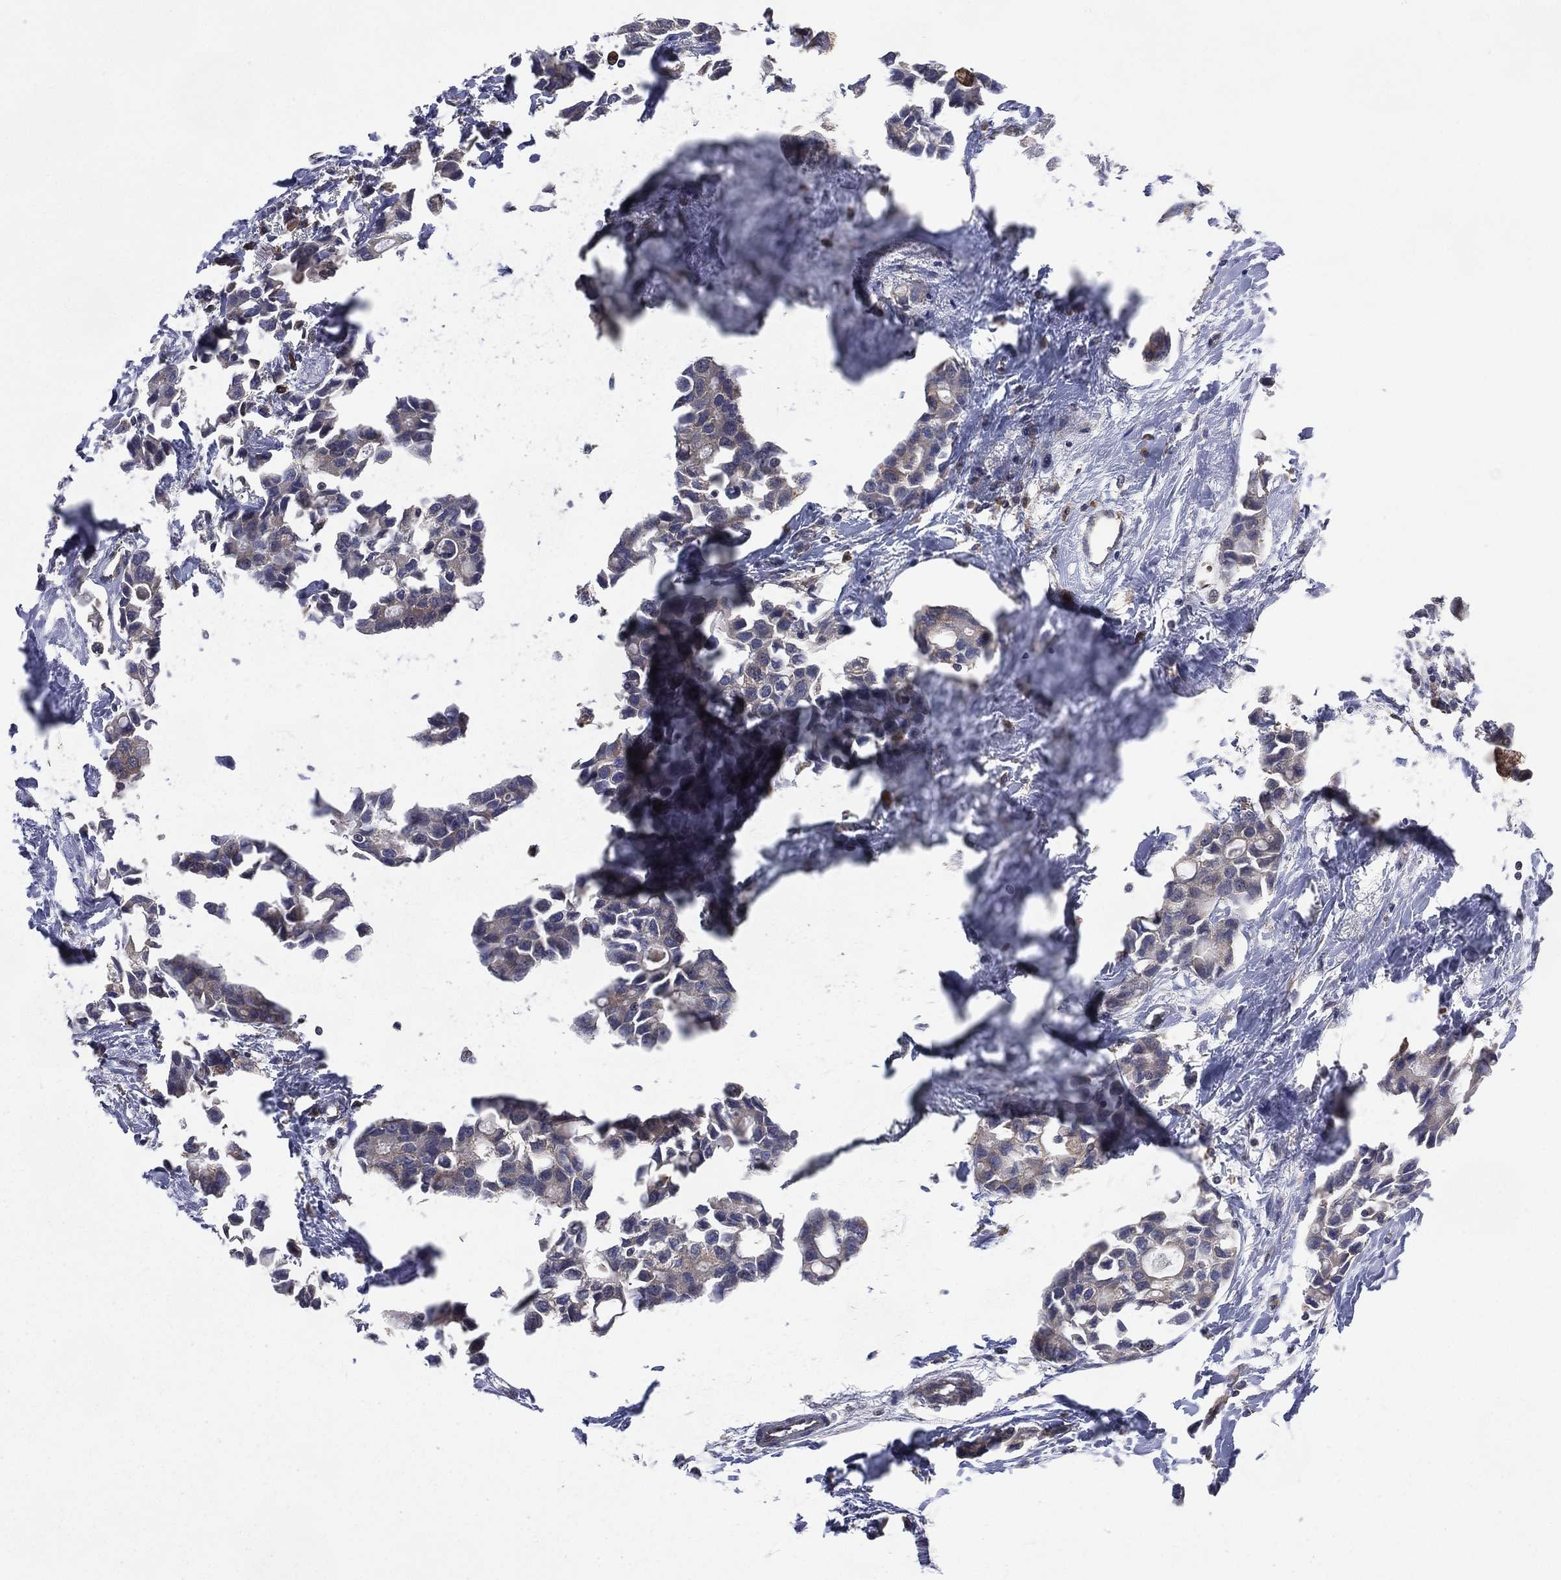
{"staining": {"intensity": "negative", "quantity": "none", "location": "none"}, "tissue": "breast cancer", "cell_type": "Tumor cells", "image_type": "cancer", "snomed": [{"axis": "morphology", "description": "Duct carcinoma"}, {"axis": "topography", "description": "Breast"}], "caption": "Immunohistochemistry histopathology image of human breast cancer (invasive ductal carcinoma) stained for a protein (brown), which reveals no staining in tumor cells.", "gene": "C2orf76", "patient": {"sex": "female", "age": 83}}